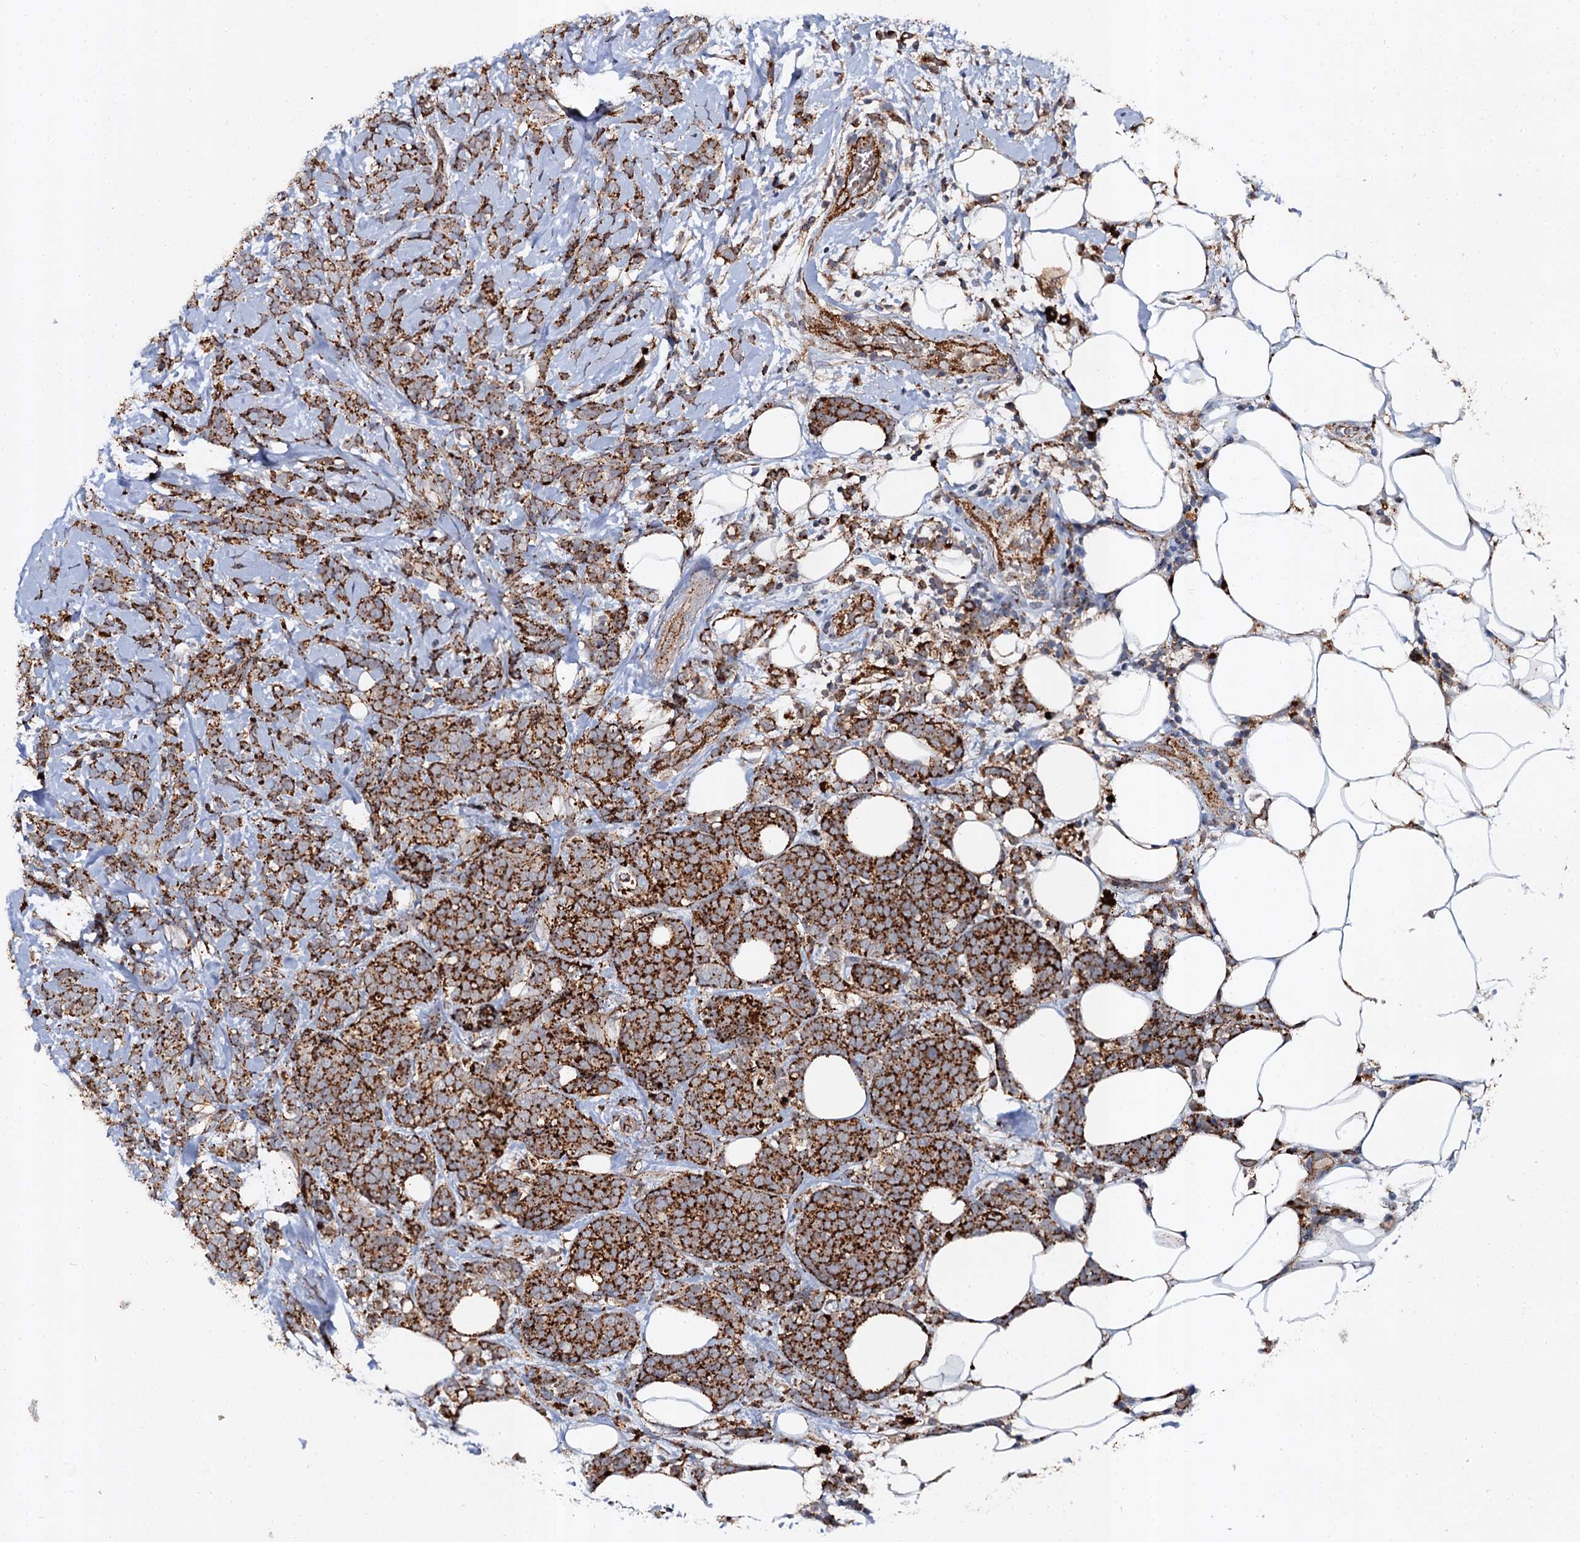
{"staining": {"intensity": "strong", "quantity": ">75%", "location": "cytoplasmic/membranous"}, "tissue": "breast cancer", "cell_type": "Tumor cells", "image_type": "cancer", "snomed": [{"axis": "morphology", "description": "Lobular carcinoma"}, {"axis": "topography", "description": "Breast"}], "caption": "Immunohistochemical staining of human breast cancer displays high levels of strong cytoplasmic/membranous protein expression in approximately >75% of tumor cells.", "gene": "GBA1", "patient": {"sex": "female", "age": 58}}